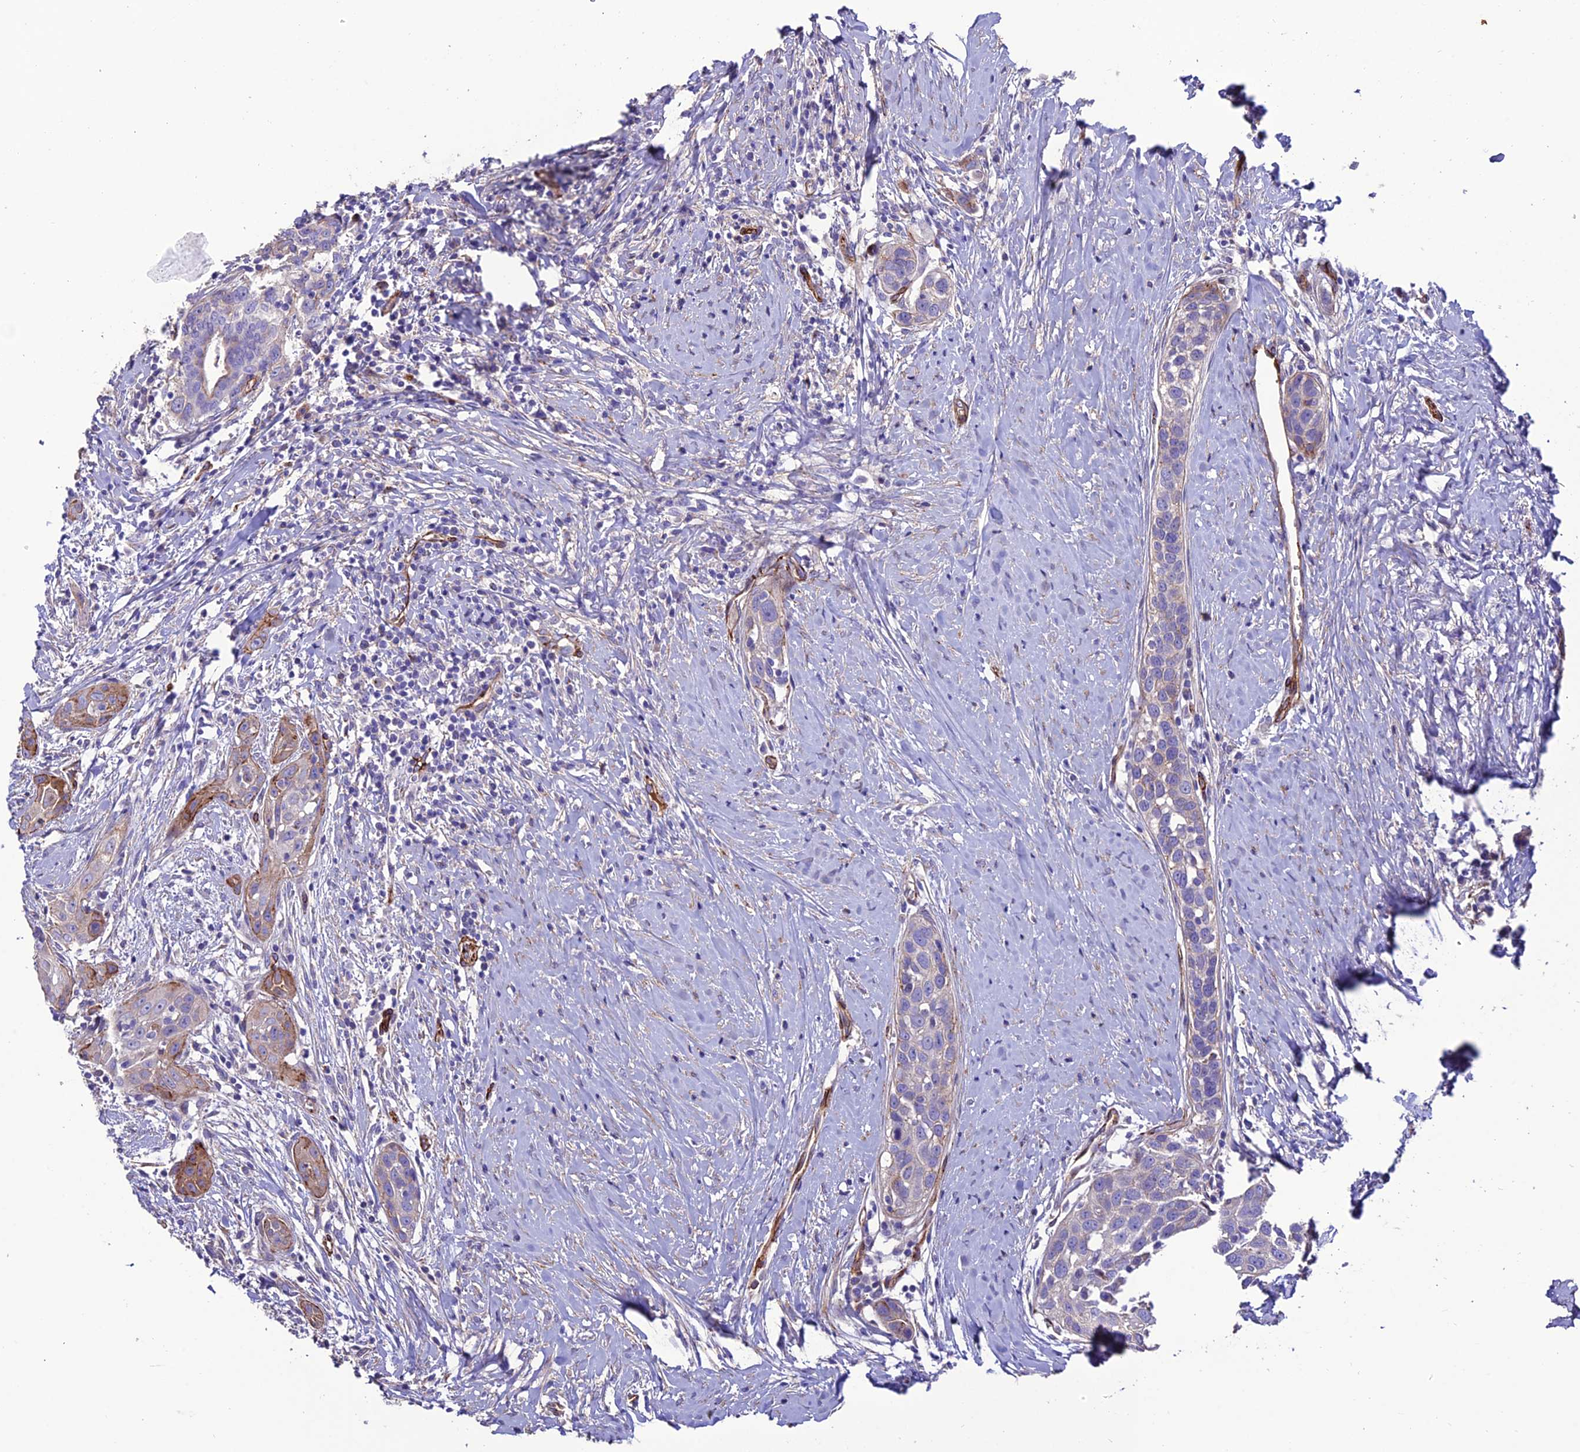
{"staining": {"intensity": "weak", "quantity": "<25%", "location": "cytoplasmic/membranous"}, "tissue": "head and neck cancer", "cell_type": "Tumor cells", "image_type": "cancer", "snomed": [{"axis": "morphology", "description": "Squamous cell carcinoma, NOS"}, {"axis": "topography", "description": "Oral tissue"}, {"axis": "topography", "description": "Head-Neck"}], "caption": "Immunohistochemical staining of human head and neck cancer shows no significant positivity in tumor cells.", "gene": "REX1BD", "patient": {"sex": "female", "age": 50}}